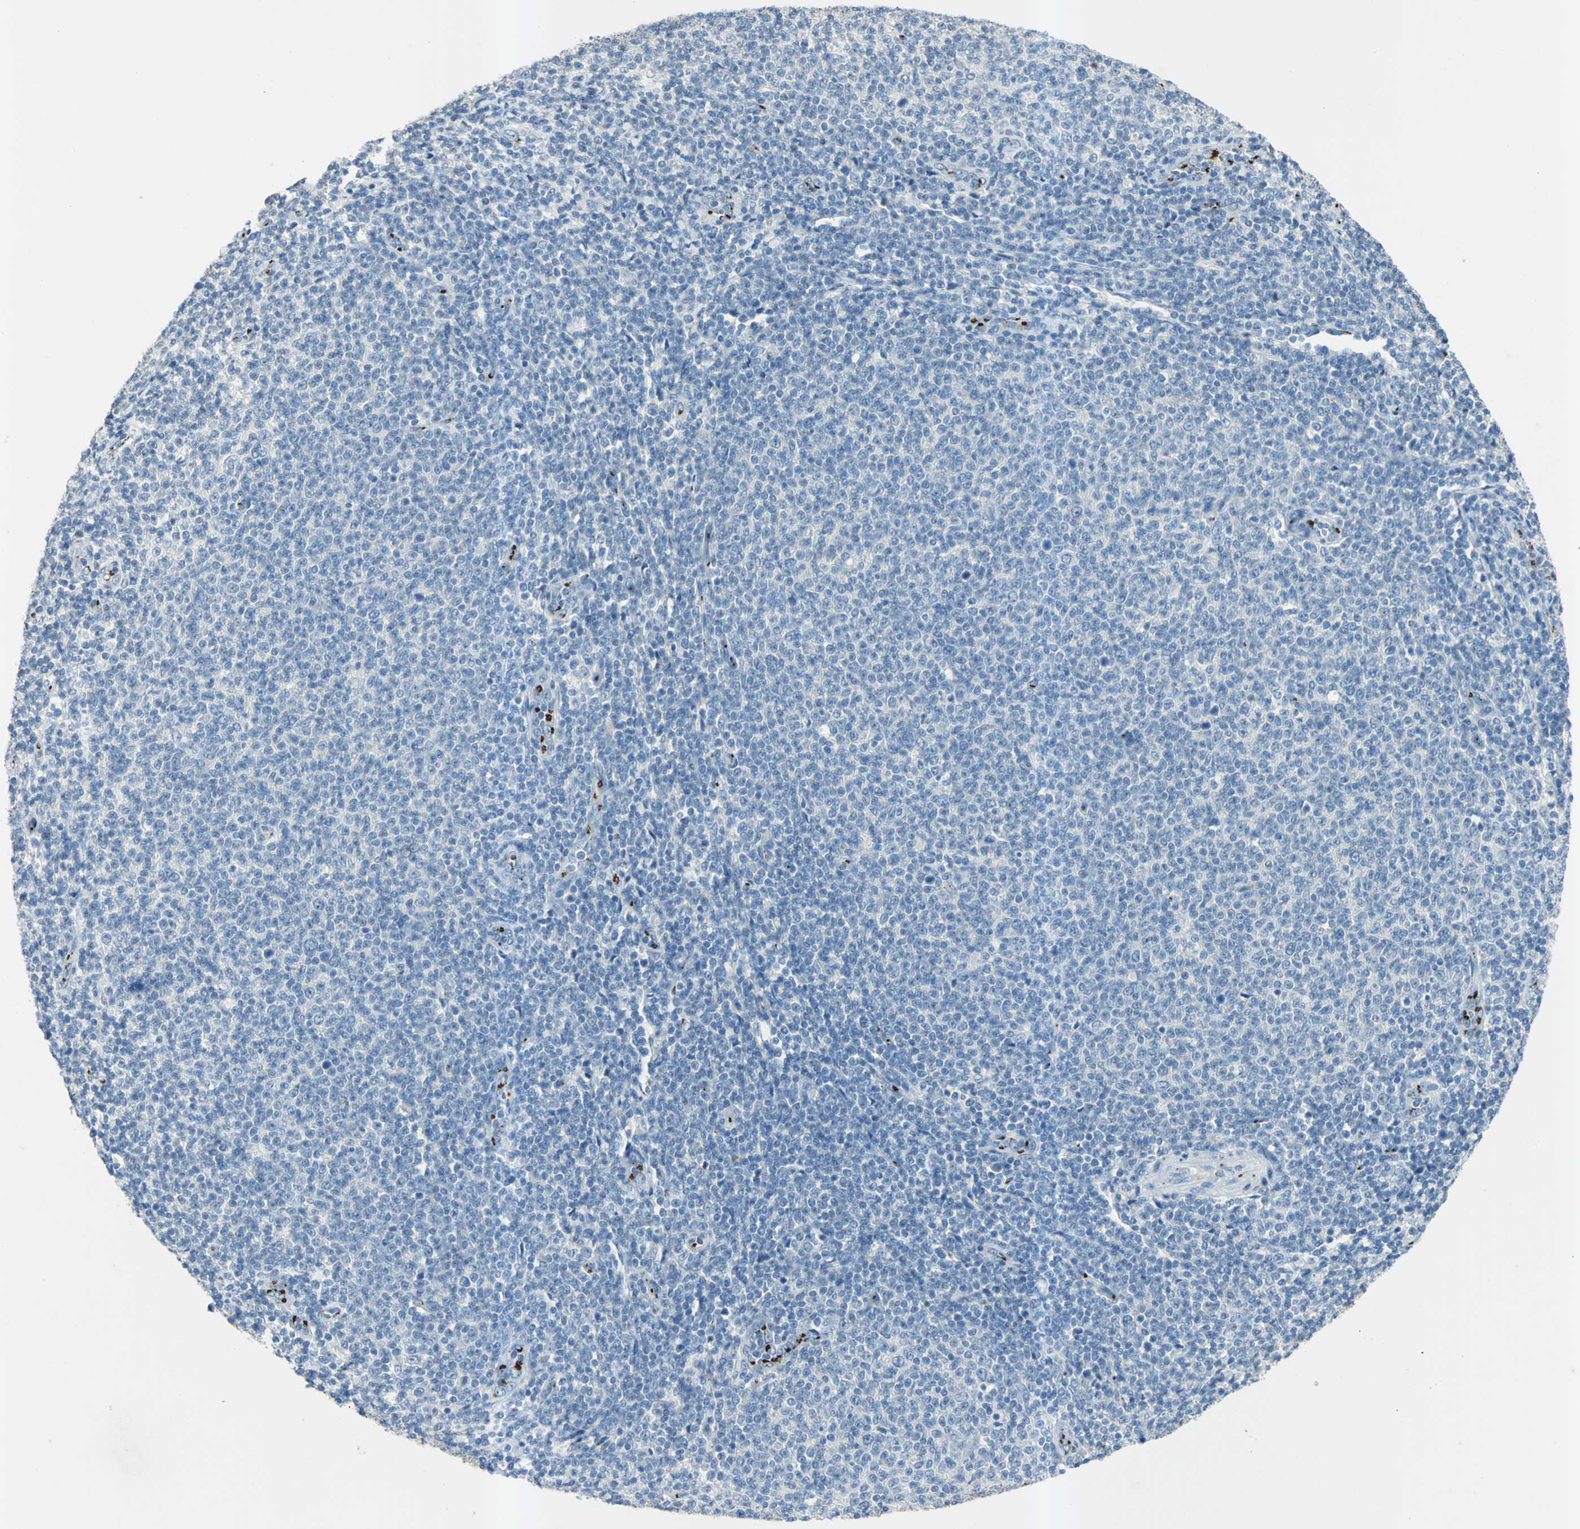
{"staining": {"intensity": "negative", "quantity": "none", "location": "none"}, "tissue": "lymphoma", "cell_type": "Tumor cells", "image_type": "cancer", "snomed": [{"axis": "morphology", "description": "Malignant lymphoma, non-Hodgkin's type, Low grade"}, {"axis": "topography", "description": "Lymph node"}], "caption": "Human lymphoma stained for a protein using IHC demonstrates no expression in tumor cells.", "gene": "CAMK2B", "patient": {"sex": "male", "age": 66}}